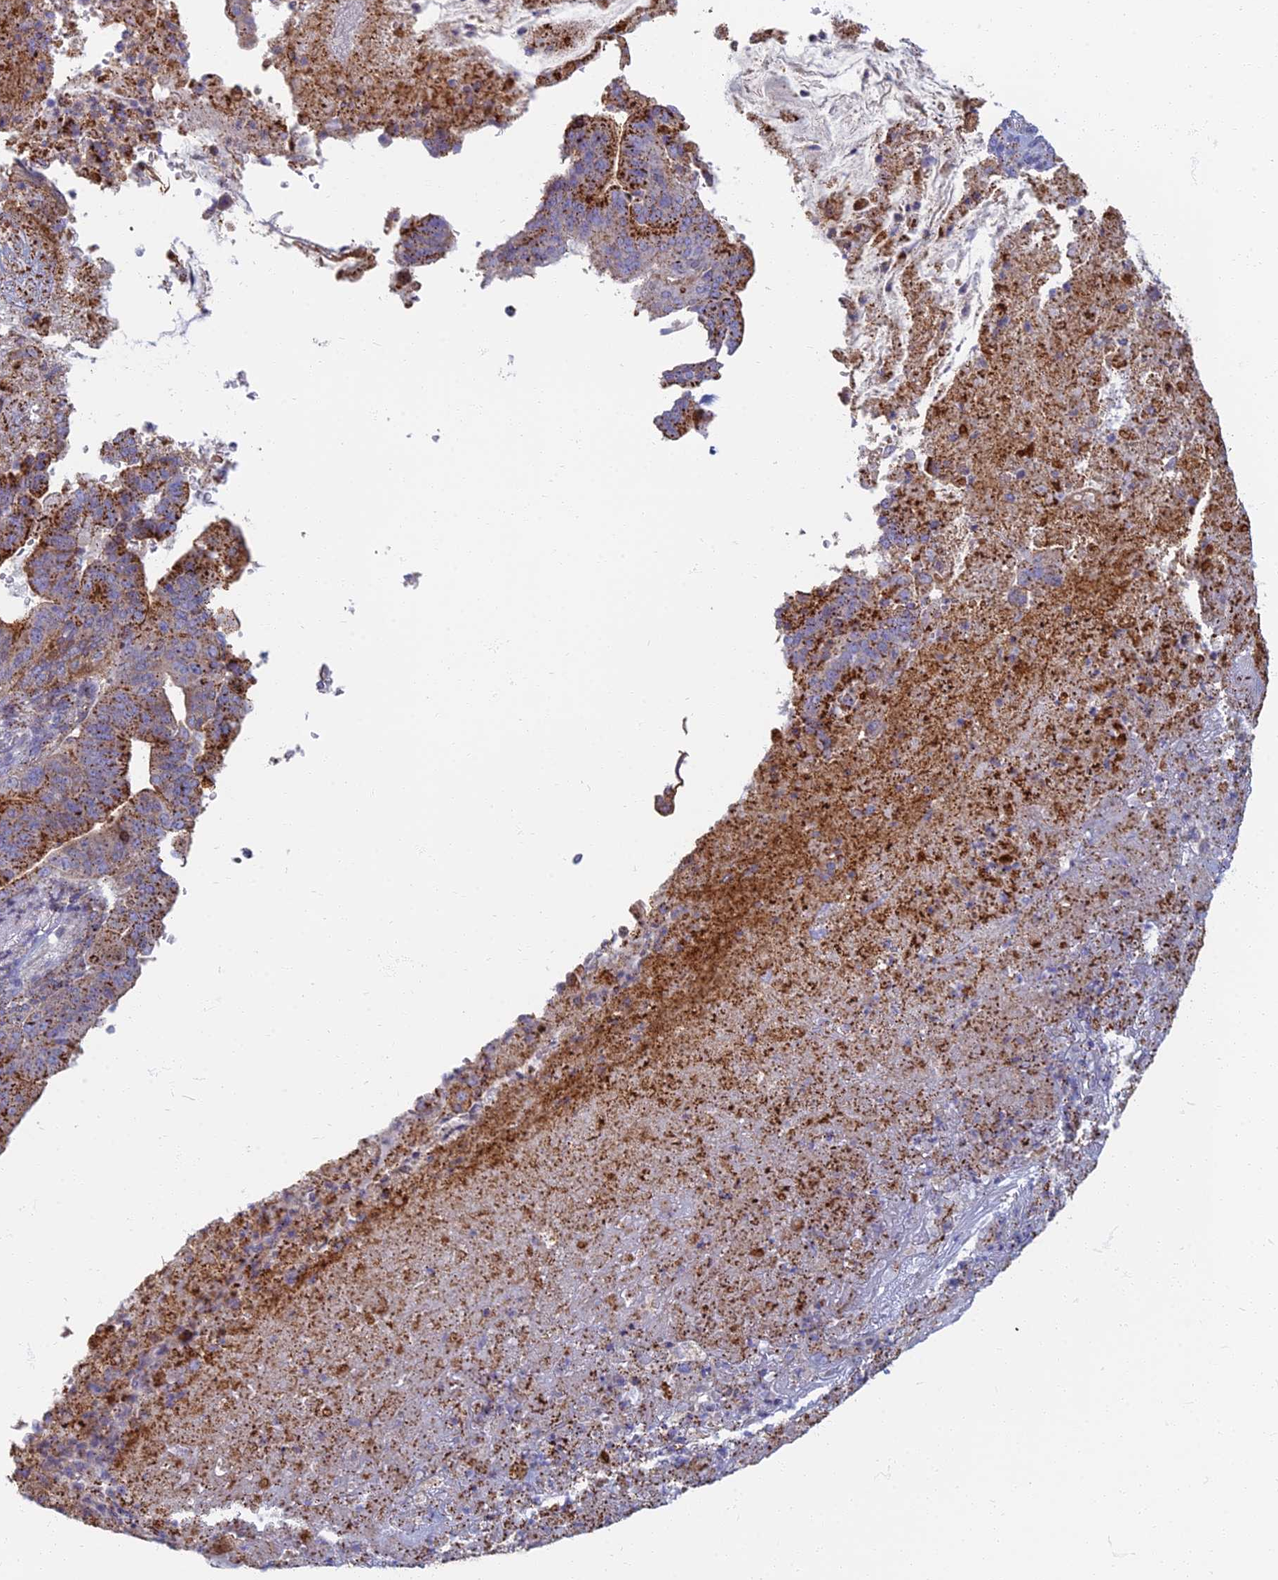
{"staining": {"intensity": "strong", "quantity": ">75%", "location": "cytoplasmic/membranous"}, "tissue": "pancreatic cancer", "cell_type": "Tumor cells", "image_type": "cancer", "snomed": [{"axis": "morphology", "description": "Adenocarcinoma, NOS"}, {"axis": "topography", "description": "Pancreas"}], "caption": "Strong cytoplasmic/membranous positivity is identified in about >75% of tumor cells in pancreatic cancer.", "gene": "CHMP4B", "patient": {"sex": "female", "age": 77}}